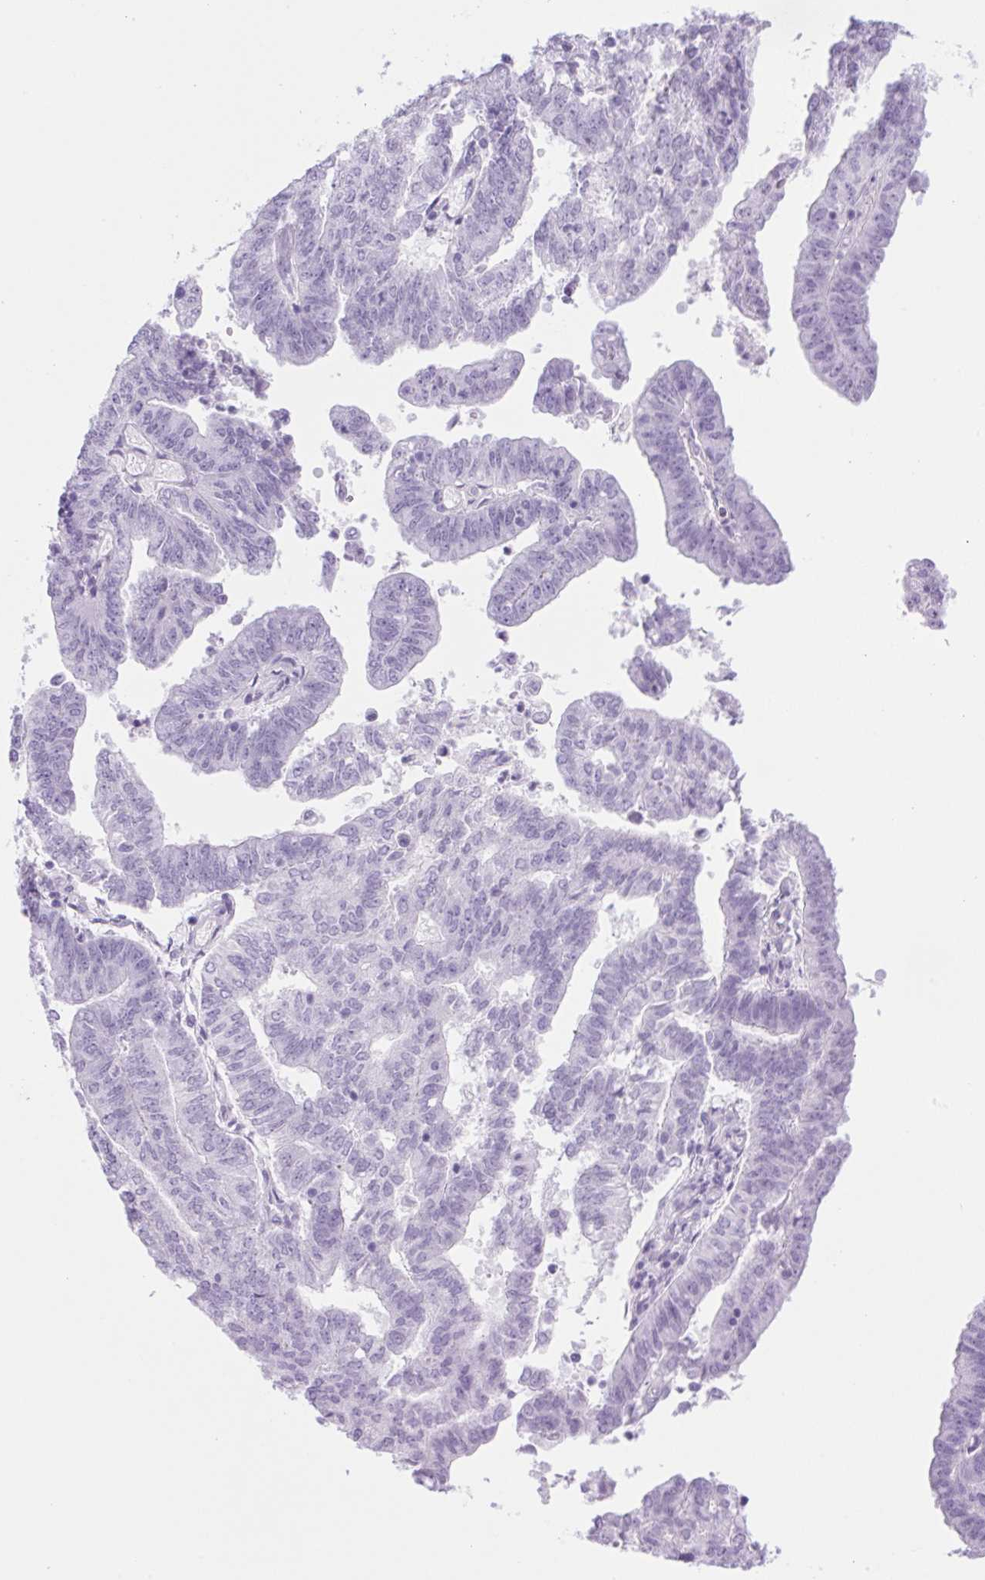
{"staining": {"intensity": "negative", "quantity": "none", "location": "none"}, "tissue": "endometrial cancer", "cell_type": "Tumor cells", "image_type": "cancer", "snomed": [{"axis": "morphology", "description": "Adenocarcinoma, NOS"}, {"axis": "topography", "description": "Endometrium"}], "caption": "This is an immunohistochemistry photomicrograph of human adenocarcinoma (endometrial). There is no positivity in tumor cells.", "gene": "SPACA5B", "patient": {"sex": "female", "age": 82}}